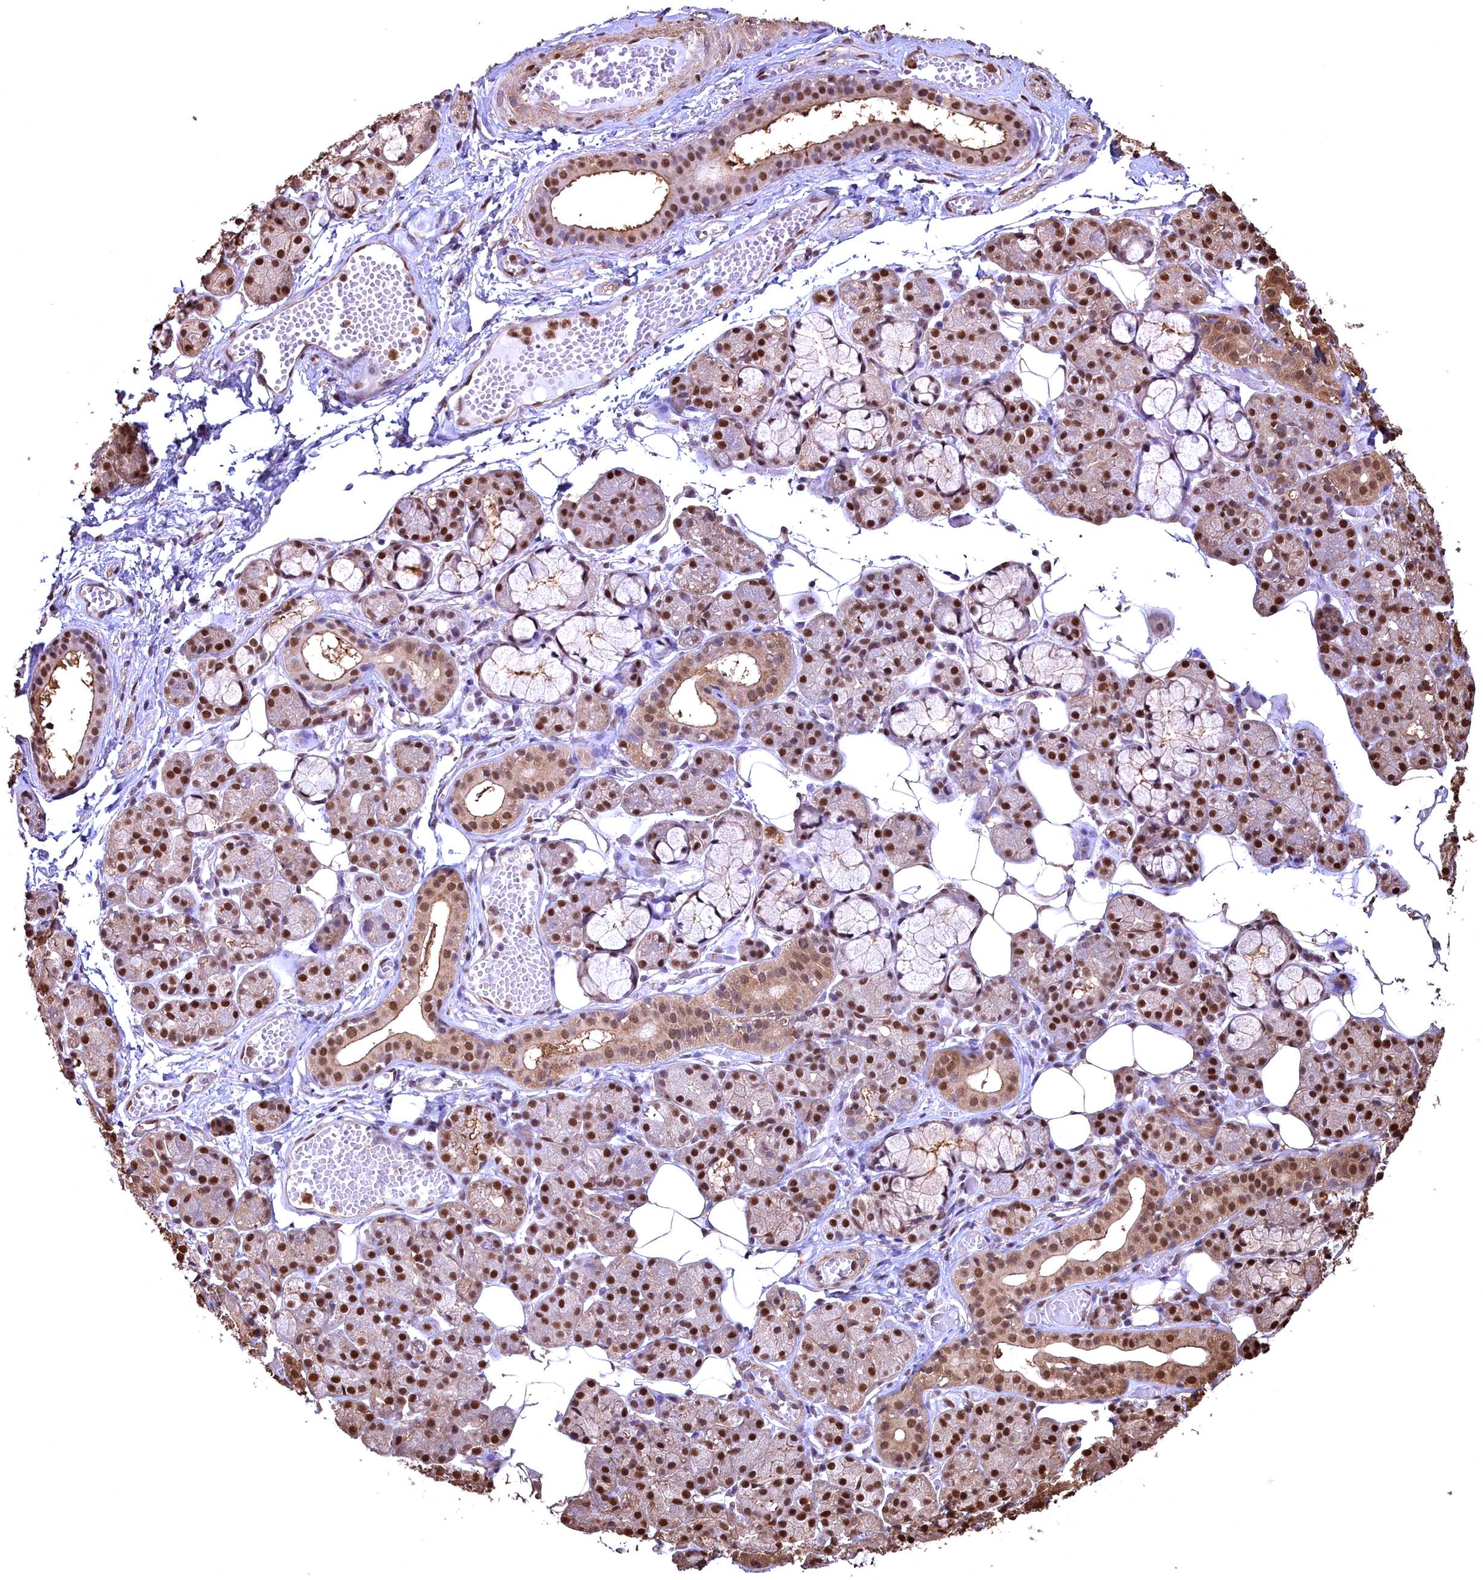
{"staining": {"intensity": "strong", "quantity": ">75%", "location": "nuclear"}, "tissue": "salivary gland", "cell_type": "Glandular cells", "image_type": "normal", "snomed": [{"axis": "morphology", "description": "Normal tissue, NOS"}, {"axis": "topography", "description": "Salivary gland"}], "caption": "Immunohistochemical staining of normal salivary gland demonstrates >75% levels of strong nuclear protein positivity in approximately >75% of glandular cells. (DAB IHC with brightfield microscopy, high magnification).", "gene": "GAPDH", "patient": {"sex": "male", "age": 63}}